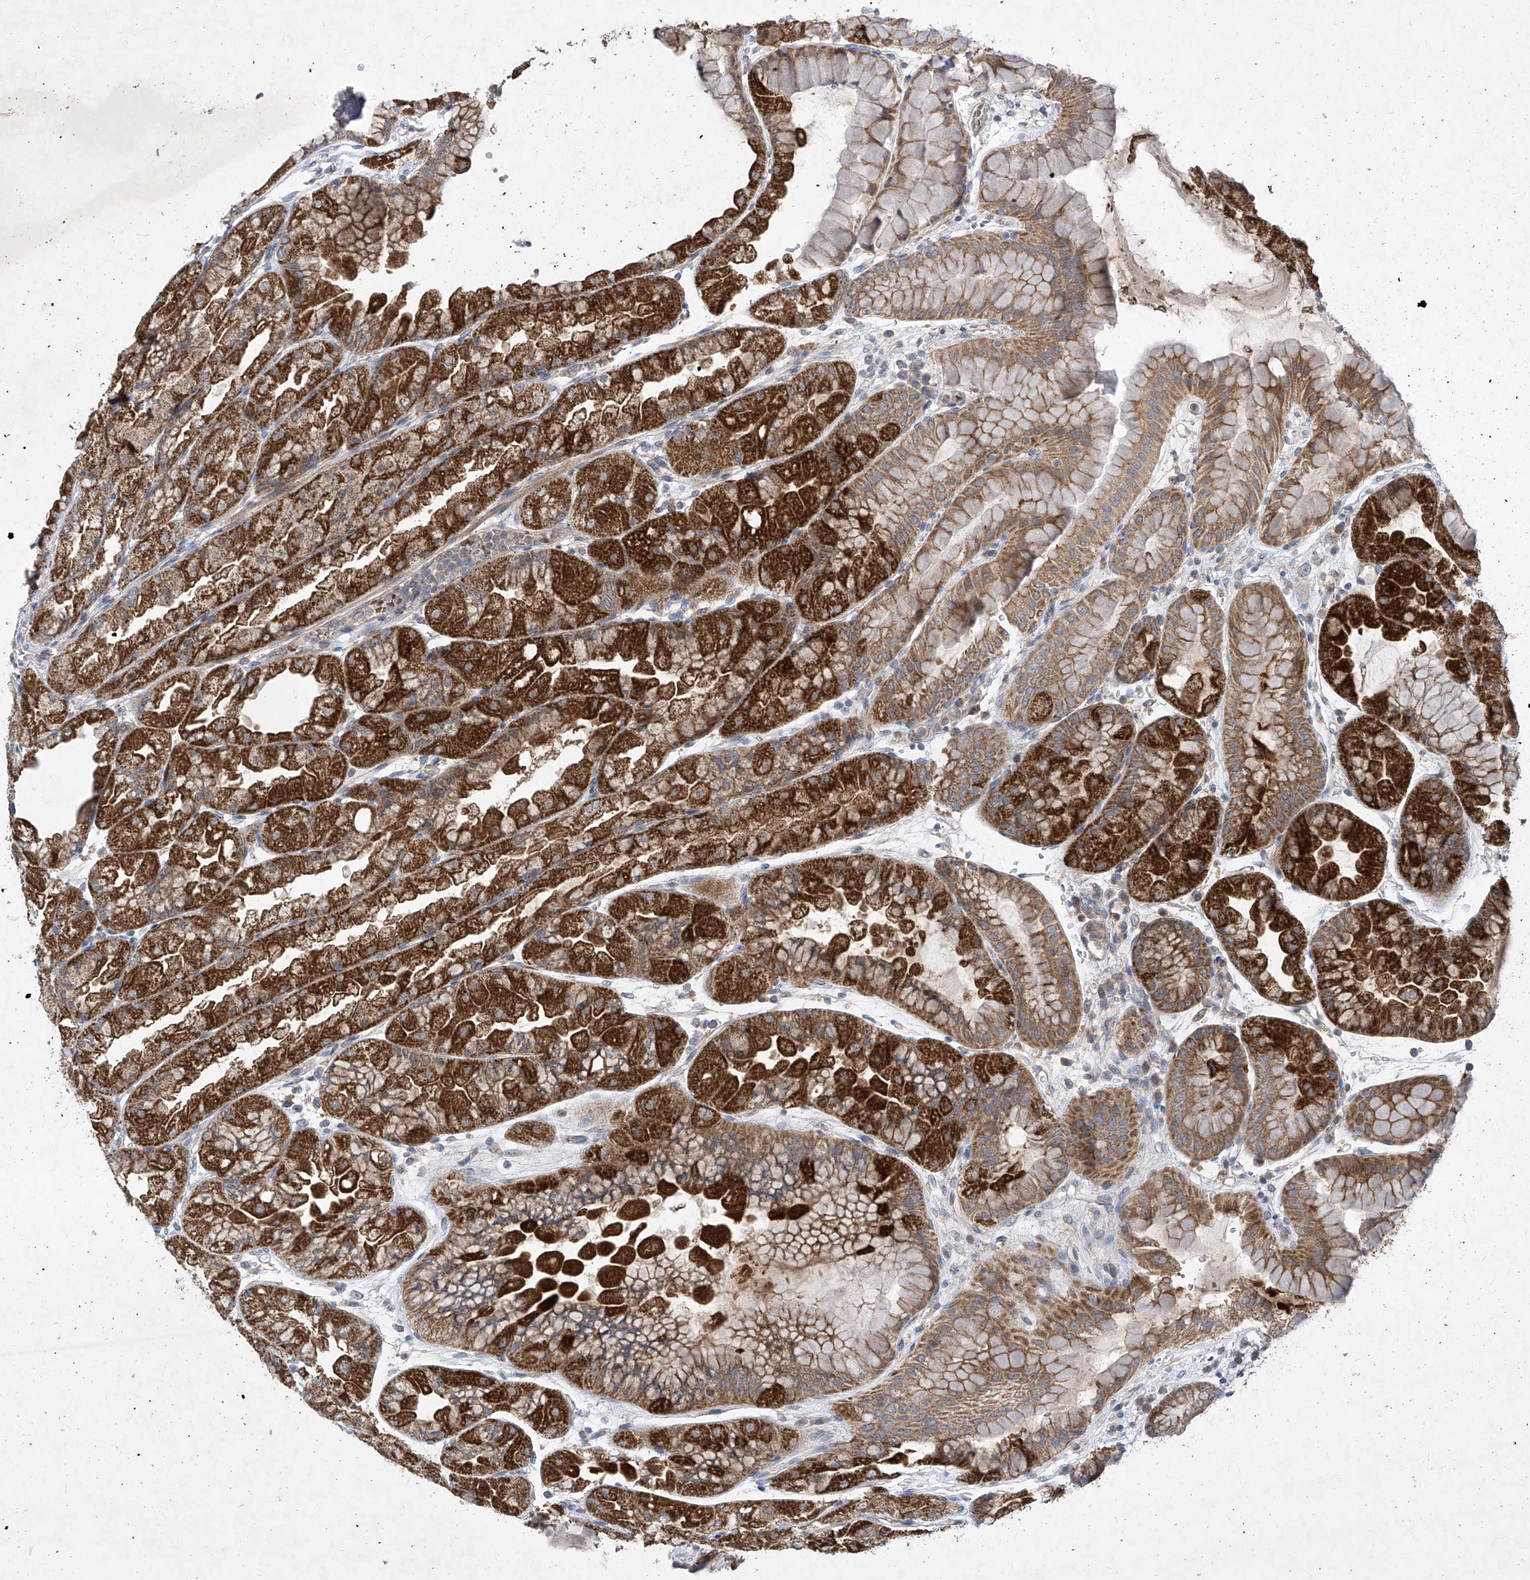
{"staining": {"intensity": "strong", "quantity": ">75%", "location": "cytoplasmic/membranous"}, "tissue": "stomach", "cell_type": "Glandular cells", "image_type": "normal", "snomed": [{"axis": "morphology", "description": "Normal tissue, NOS"}, {"axis": "topography", "description": "Stomach, upper"}], "caption": "Stomach stained with DAB (3,3'-diaminobenzidine) IHC displays high levels of strong cytoplasmic/membranous expression in approximately >75% of glandular cells.", "gene": "COQ3", "patient": {"sex": "male", "age": 47}}